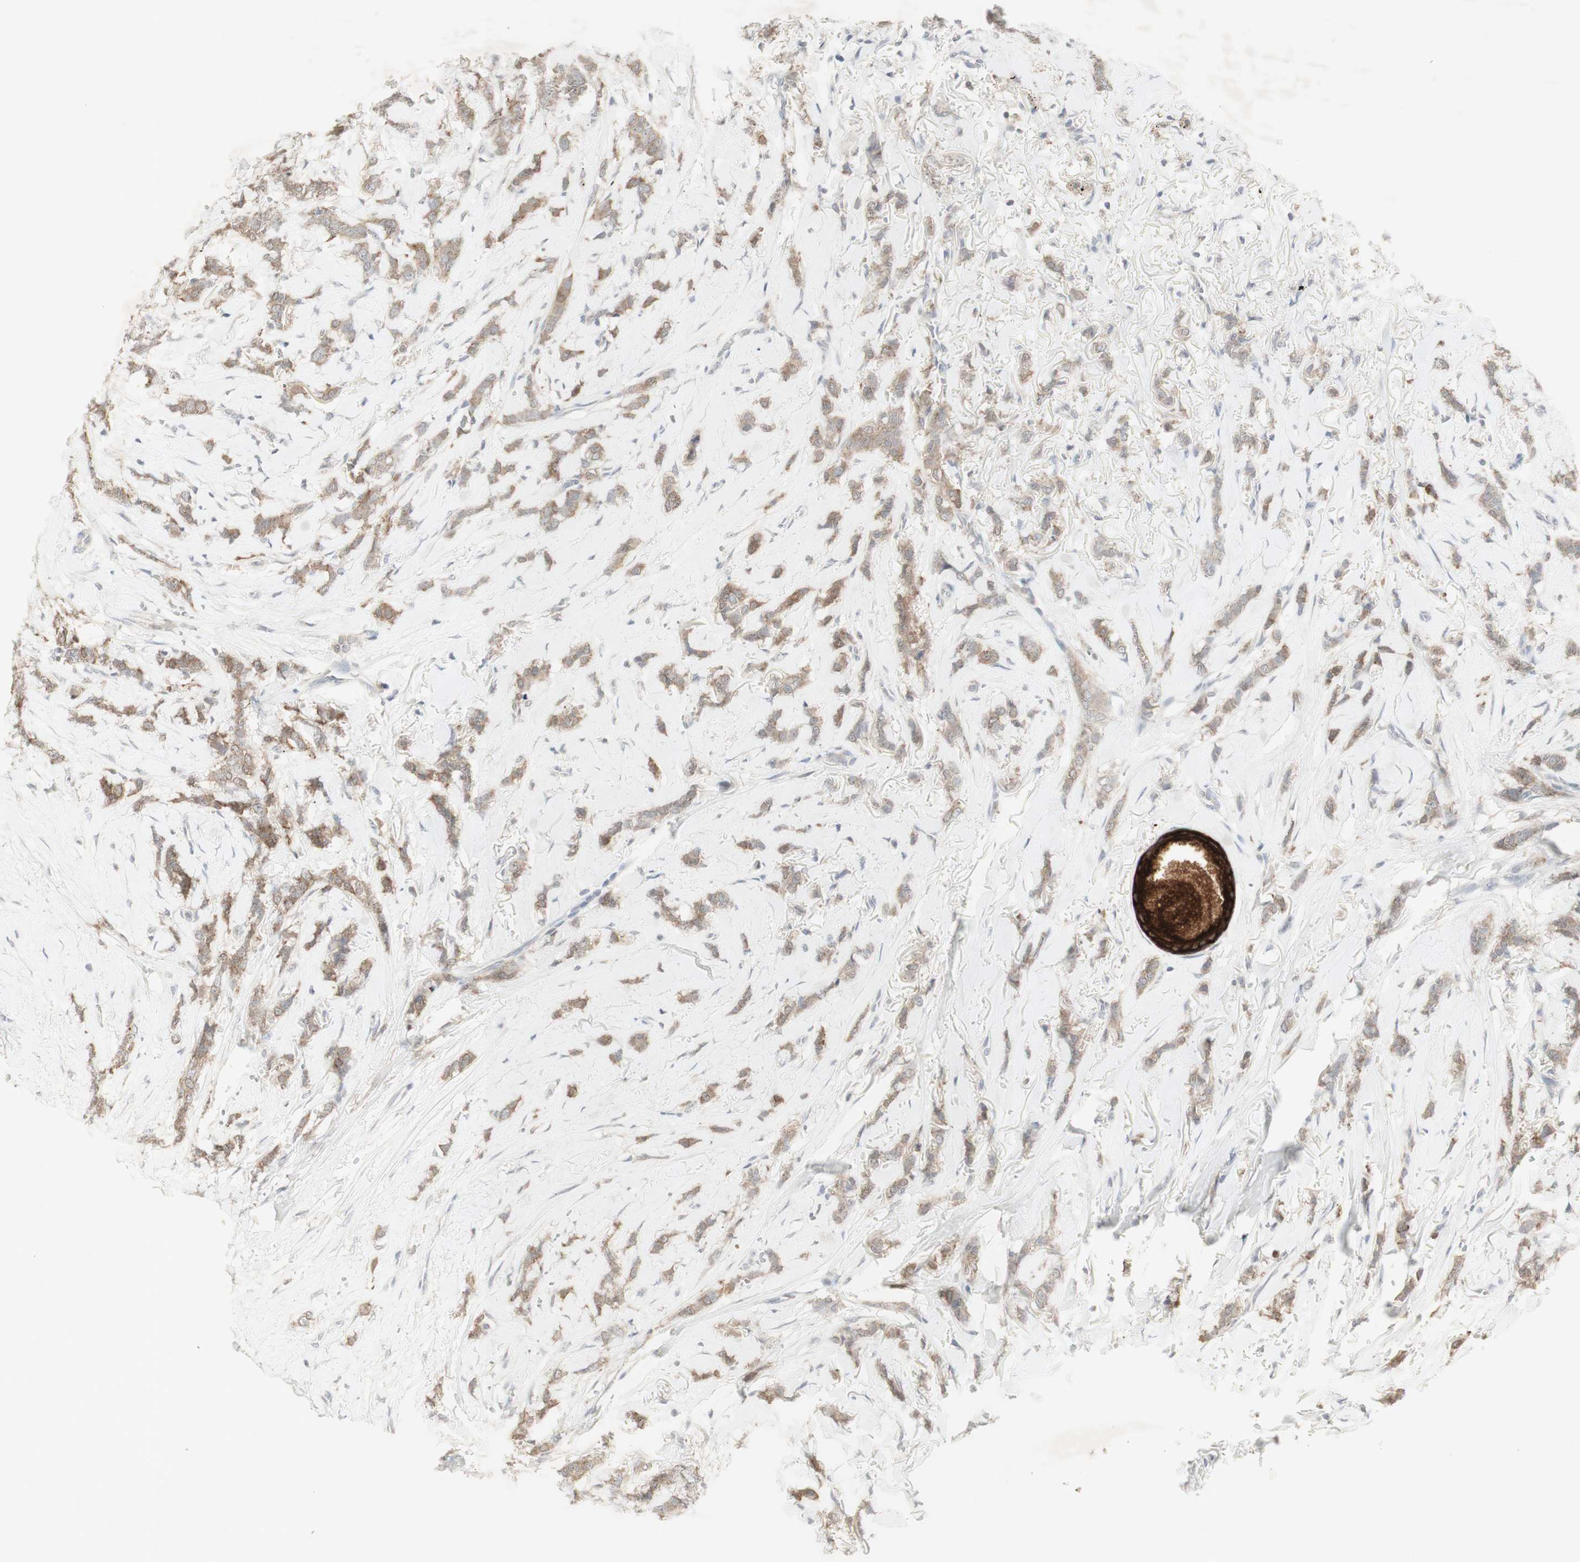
{"staining": {"intensity": "moderate", "quantity": ">75%", "location": "cytoplasmic/membranous"}, "tissue": "breast cancer", "cell_type": "Tumor cells", "image_type": "cancer", "snomed": [{"axis": "morphology", "description": "Lobular carcinoma"}, {"axis": "topography", "description": "Skin"}, {"axis": "topography", "description": "Breast"}], "caption": "This histopathology image reveals breast lobular carcinoma stained with immunohistochemistry (IHC) to label a protein in brown. The cytoplasmic/membranous of tumor cells show moderate positivity for the protein. Nuclei are counter-stained blue.", "gene": "C1orf116", "patient": {"sex": "female", "age": 46}}